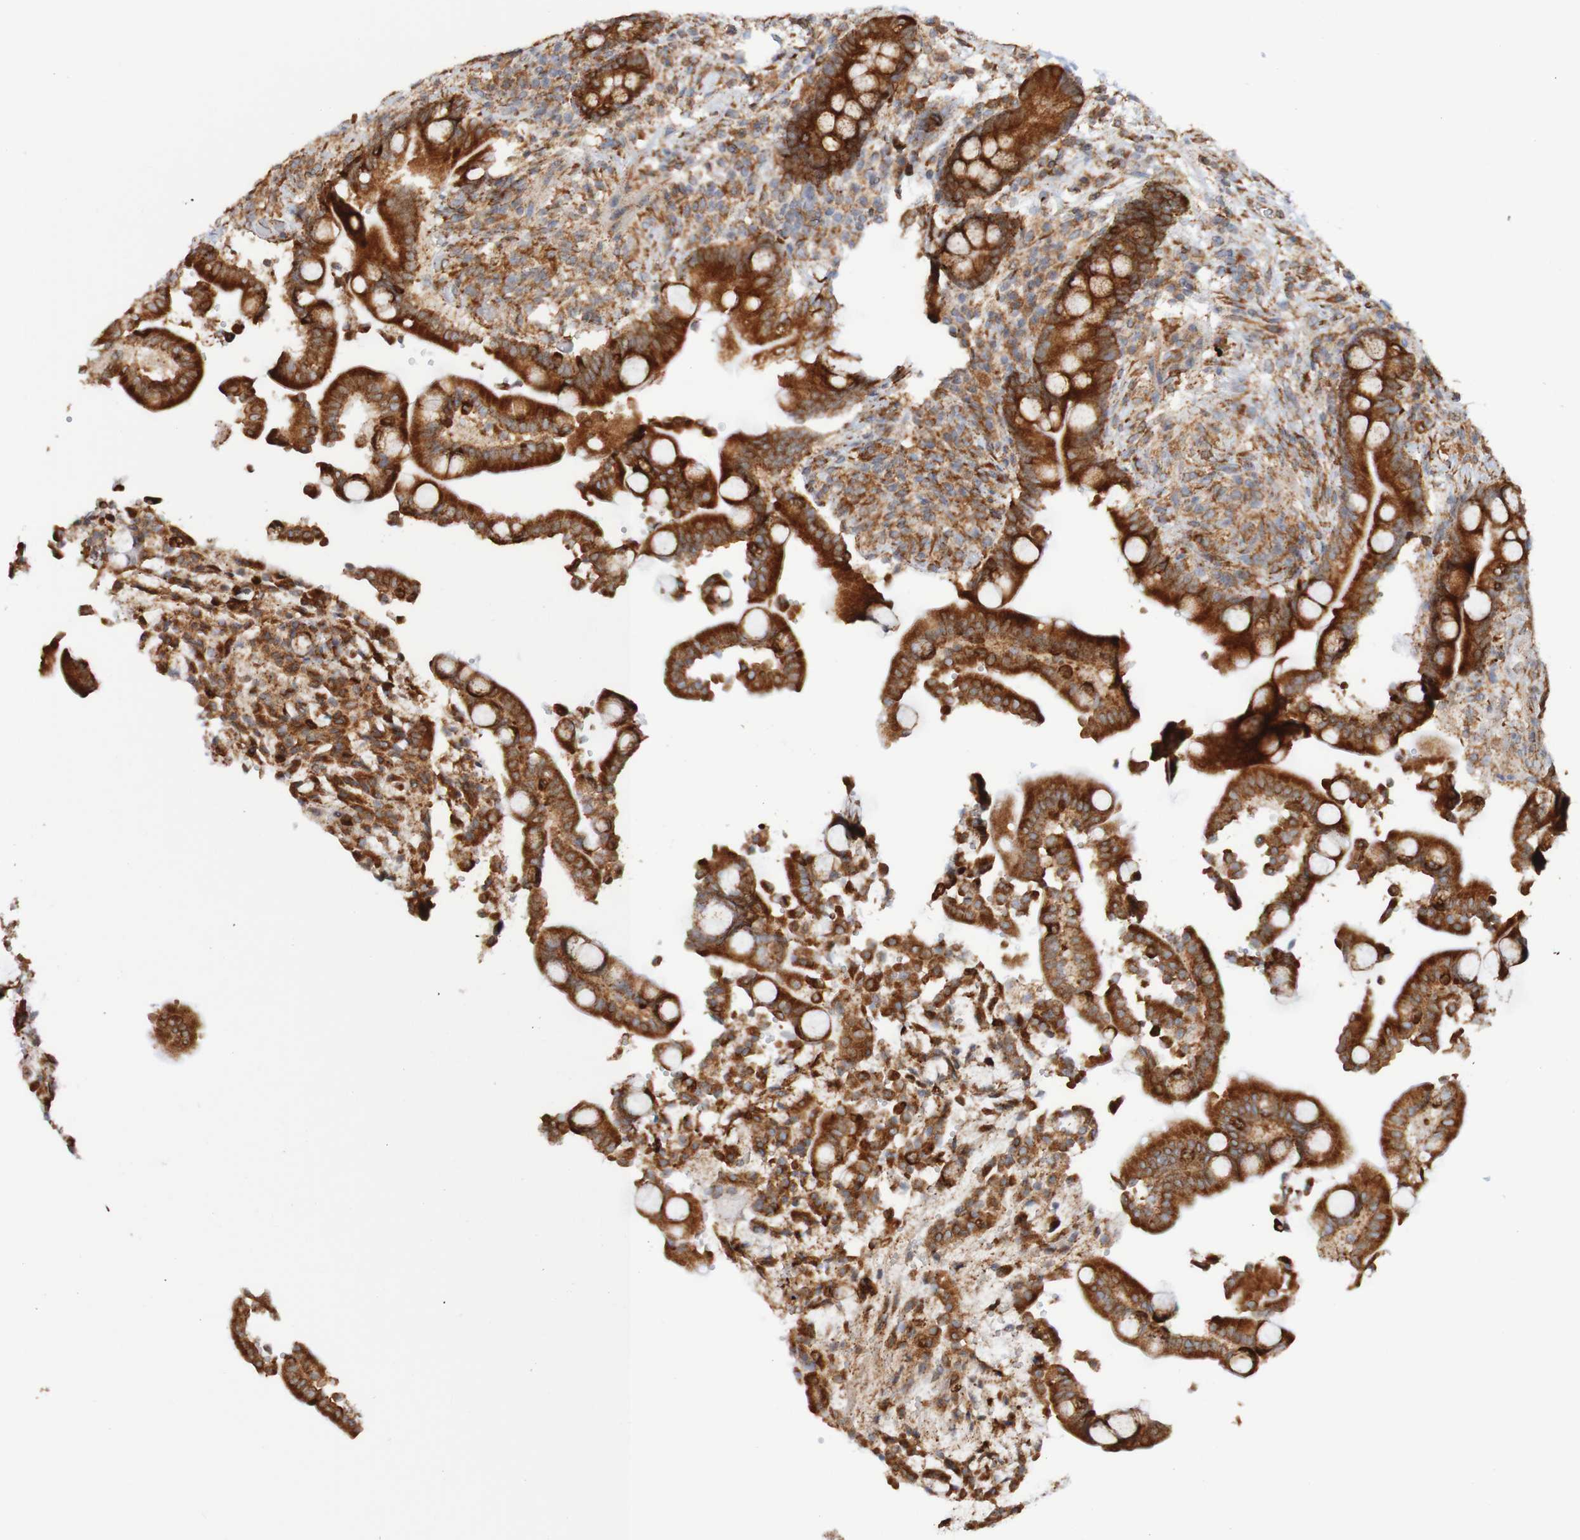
{"staining": {"intensity": "weak", "quantity": ">75%", "location": "cytoplasmic/membranous"}, "tissue": "colon", "cell_type": "Endothelial cells", "image_type": "normal", "snomed": [{"axis": "morphology", "description": "Normal tissue, NOS"}, {"axis": "topography", "description": "Colon"}], "caption": "About >75% of endothelial cells in benign colon reveal weak cytoplasmic/membranous protein expression as visualized by brown immunohistochemical staining.", "gene": "PDIA3", "patient": {"sex": "male", "age": 73}}